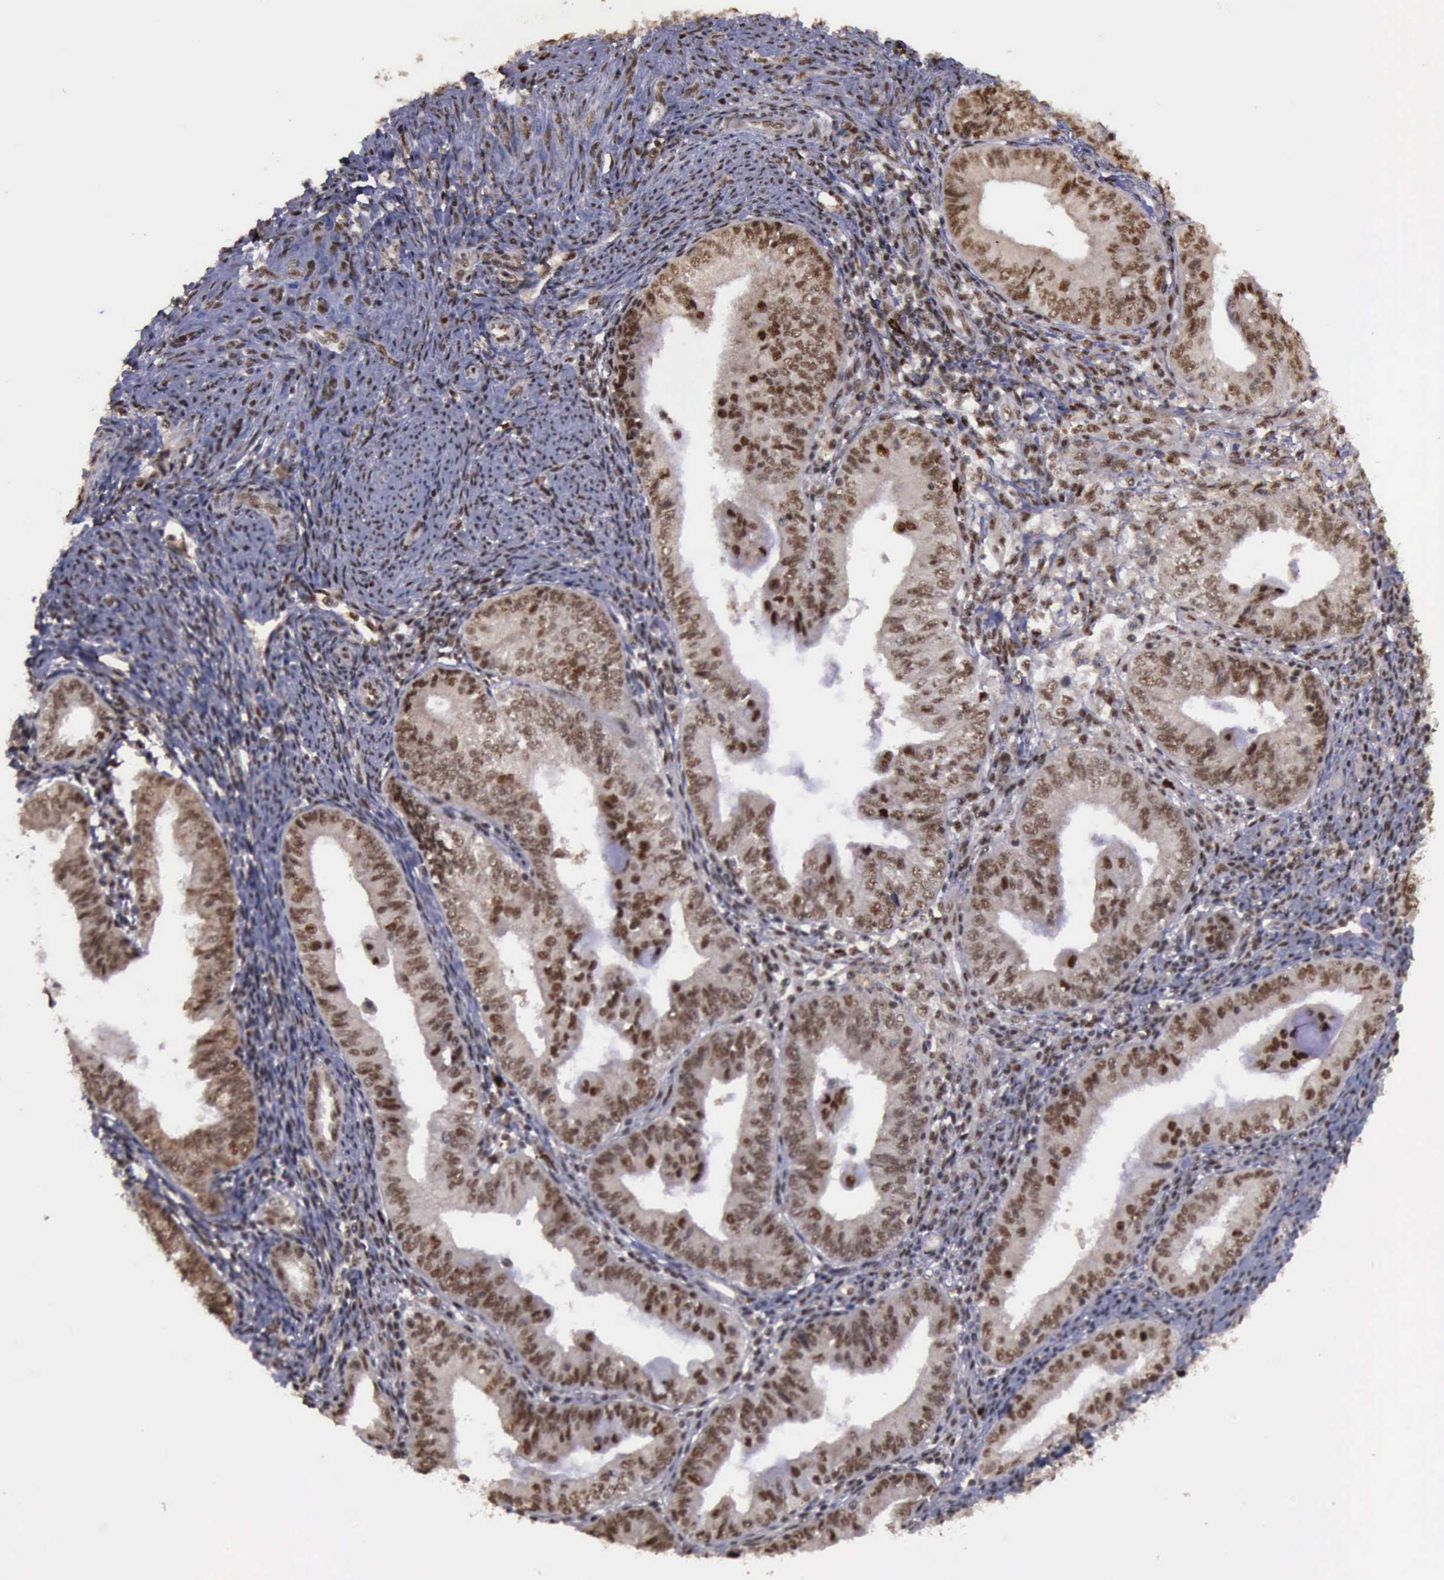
{"staining": {"intensity": "moderate", "quantity": ">75%", "location": "cytoplasmic/membranous,nuclear"}, "tissue": "endometrial cancer", "cell_type": "Tumor cells", "image_type": "cancer", "snomed": [{"axis": "morphology", "description": "Adenocarcinoma, NOS"}, {"axis": "topography", "description": "Endometrium"}], "caption": "Immunohistochemical staining of adenocarcinoma (endometrial) reveals medium levels of moderate cytoplasmic/membranous and nuclear protein expression in about >75% of tumor cells. (DAB (3,3'-diaminobenzidine) IHC, brown staining for protein, blue staining for nuclei).", "gene": "TRMT2A", "patient": {"sex": "female", "age": 55}}